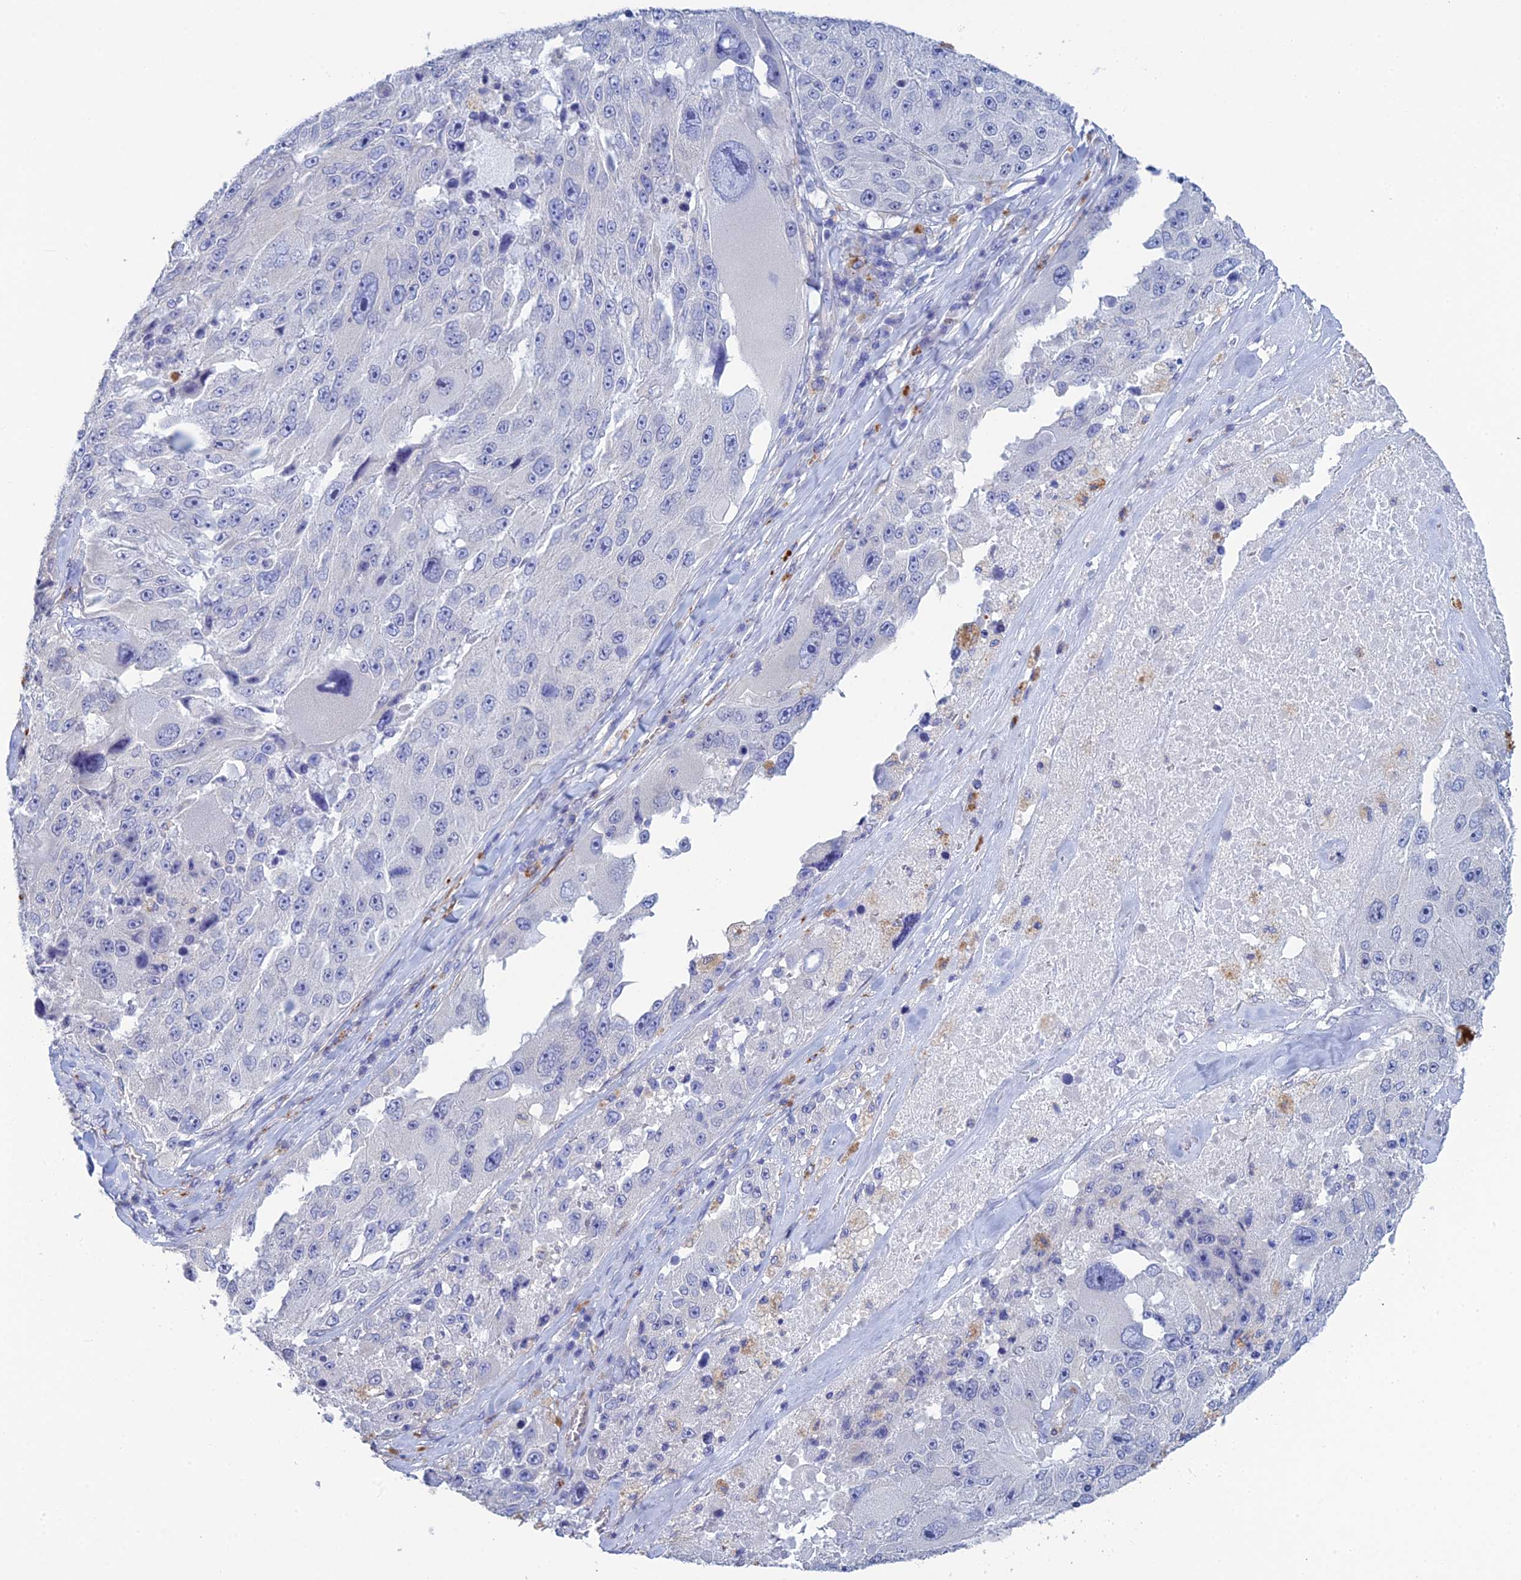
{"staining": {"intensity": "negative", "quantity": "none", "location": "none"}, "tissue": "melanoma", "cell_type": "Tumor cells", "image_type": "cancer", "snomed": [{"axis": "morphology", "description": "Malignant melanoma, Metastatic site"}, {"axis": "topography", "description": "Lymph node"}], "caption": "A high-resolution photomicrograph shows IHC staining of malignant melanoma (metastatic site), which demonstrates no significant positivity in tumor cells.", "gene": "PCDHA8", "patient": {"sex": "male", "age": 62}}